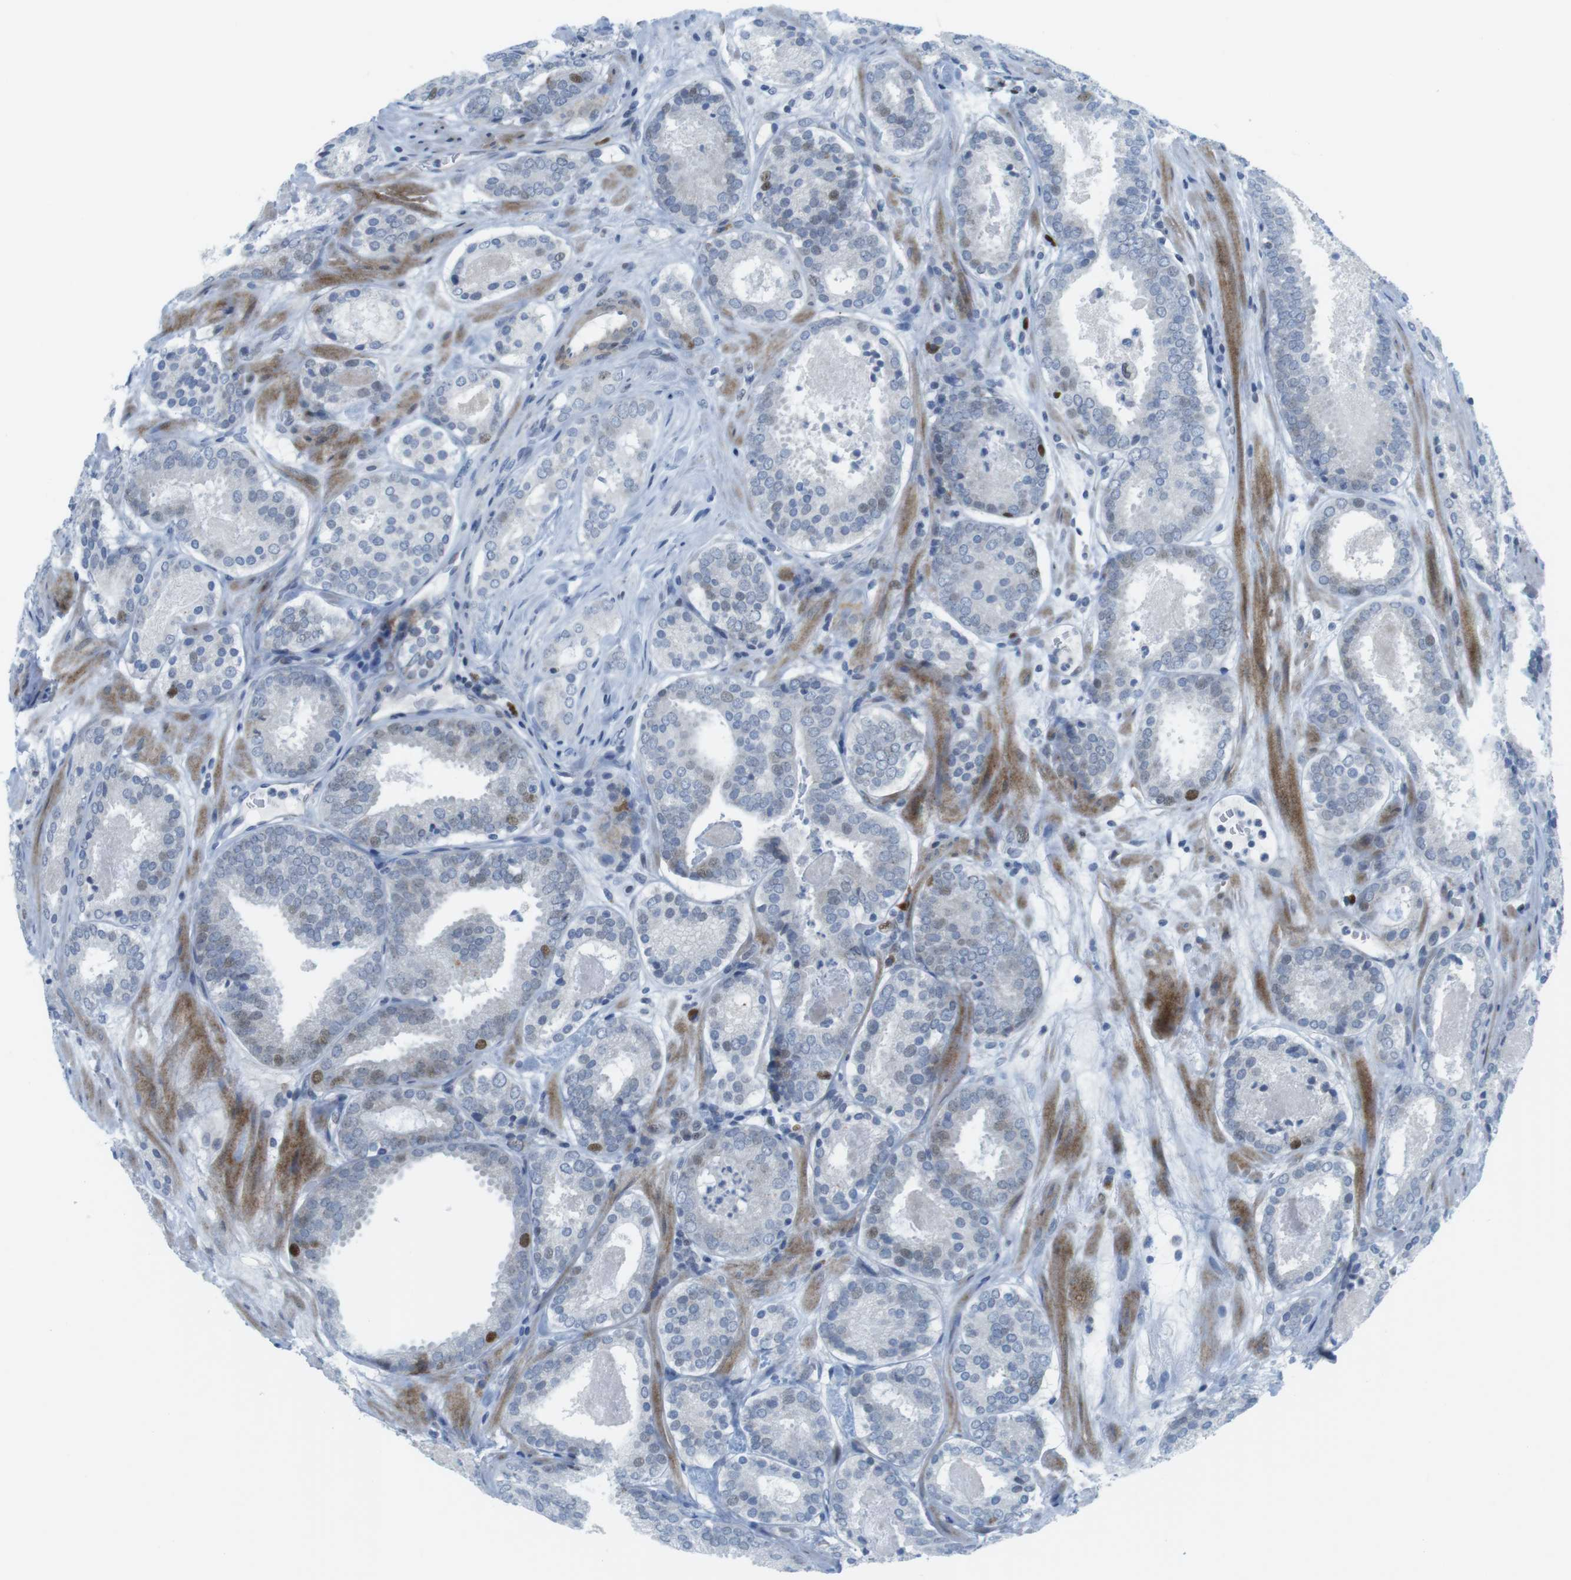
{"staining": {"intensity": "moderate", "quantity": "<25%", "location": "nuclear"}, "tissue": "prostate cancer", "cell_type": "Tumor cells", "image_type": "cancer", "snomed": [{"axis": "morphology", "description": "Adenocarcinoma, Low grade"}, {"axis": "topography", "description": "Prostate"}], "caption": "Protein staining exhibits moderate nuclear positivity in about <25% of tumor cells in prostate adenocarcinoma (low-grade). (DAB IHC, brown staining for protein, blue staining for nuclei).", "gene": "CHAF1A", "patient": {"sex": "male", "age": 69}}